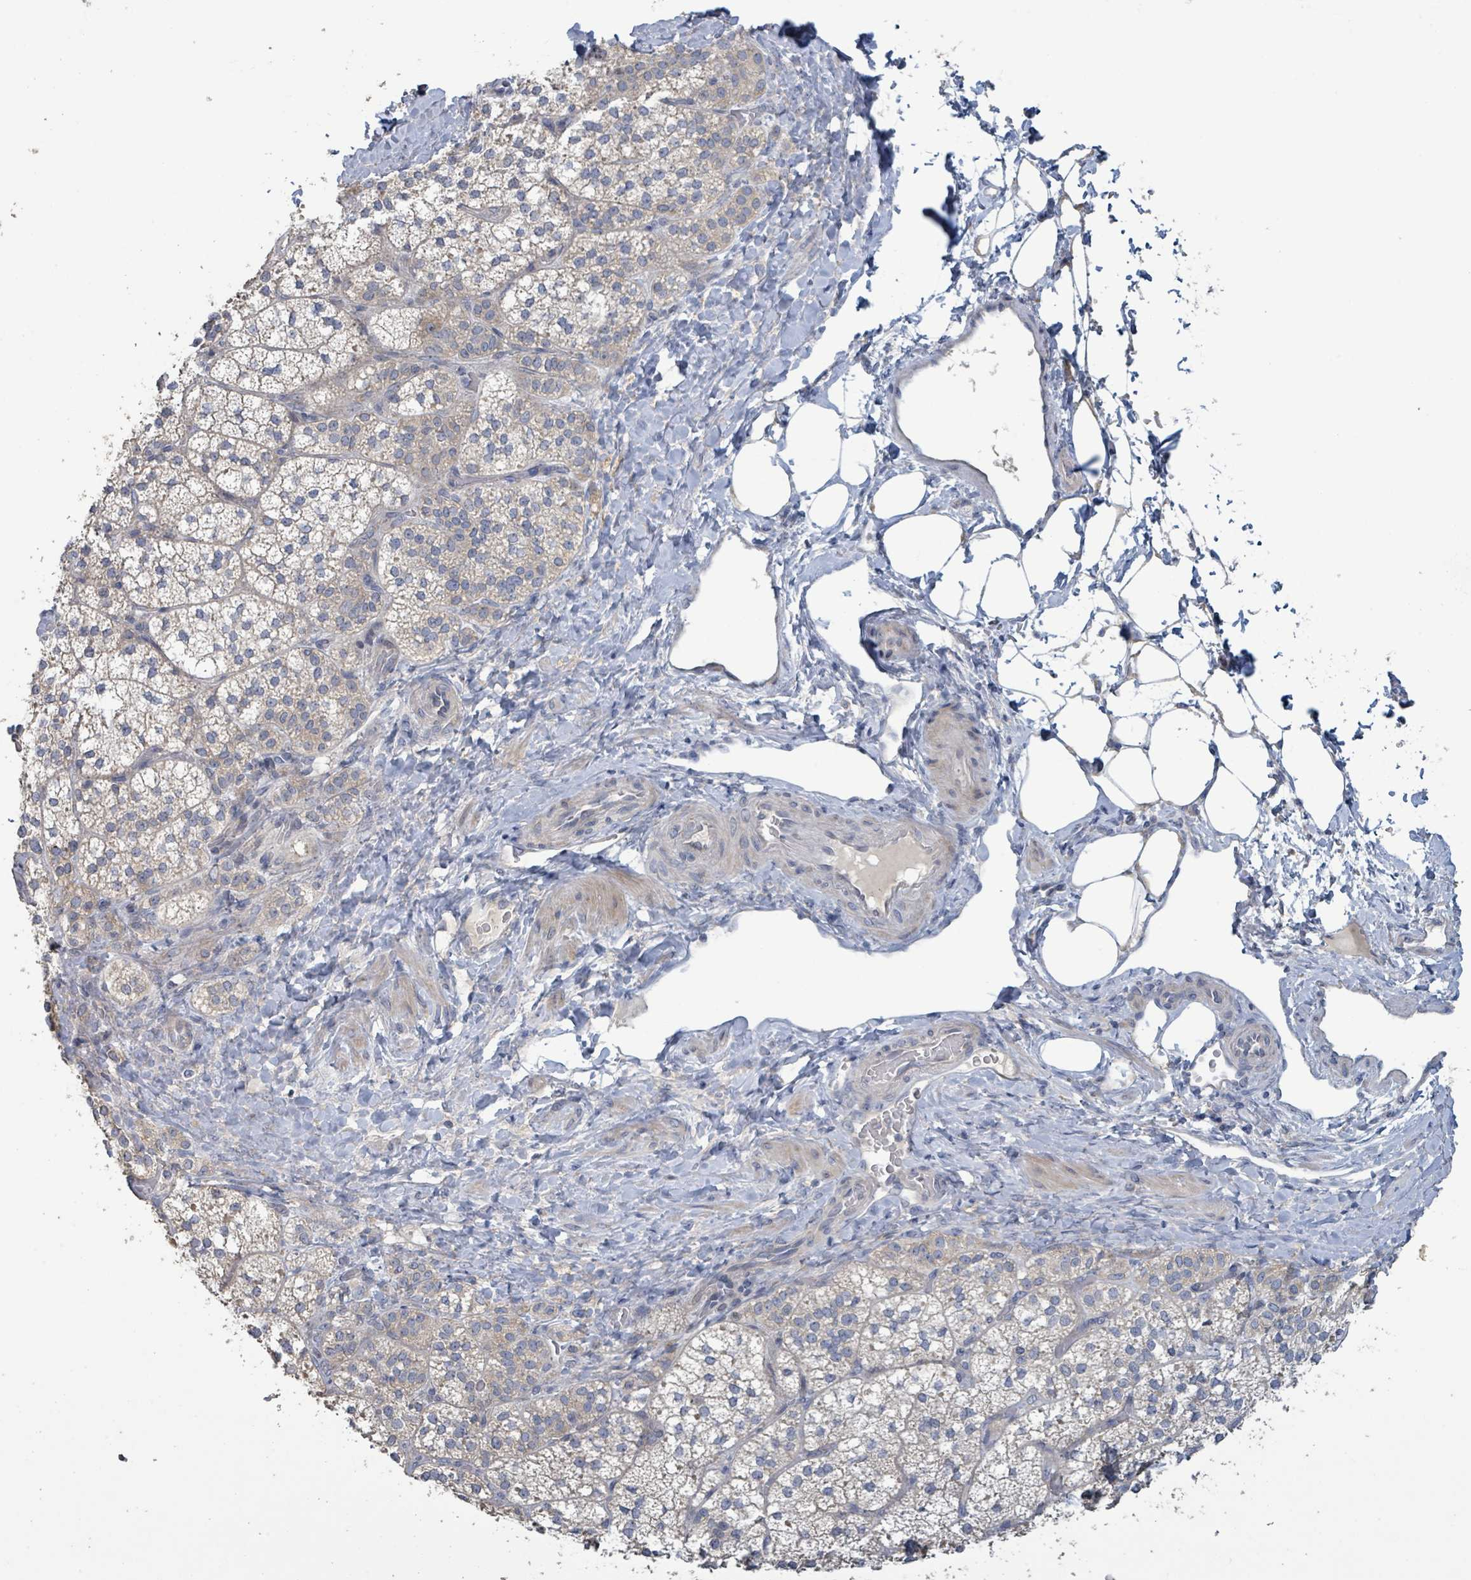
{"staining": {"intensity": "weak", "quantity": "25%-75%", "location": "cytoplasmic/membranous"}, "tissue": "adrenal gland", "cell_type": "Glandular cells", "image_type": "normal", "snomed": [{"axis": "morphology", "description": "Normal tissue, NOS"}, {"axis": "topography", "description": "Adrenal gland"}], "caption": "Normal adrenal gland demonstrates weak cytoplasmic/membranous expression in approximately 25%-75% of glandular cells (DAB (3,3'-diaminobenzidine) = brown stain, brightfield microscopy at high magnification)..", "gene": "RPL32", "patient": {"sex": "male", "age": 53}}